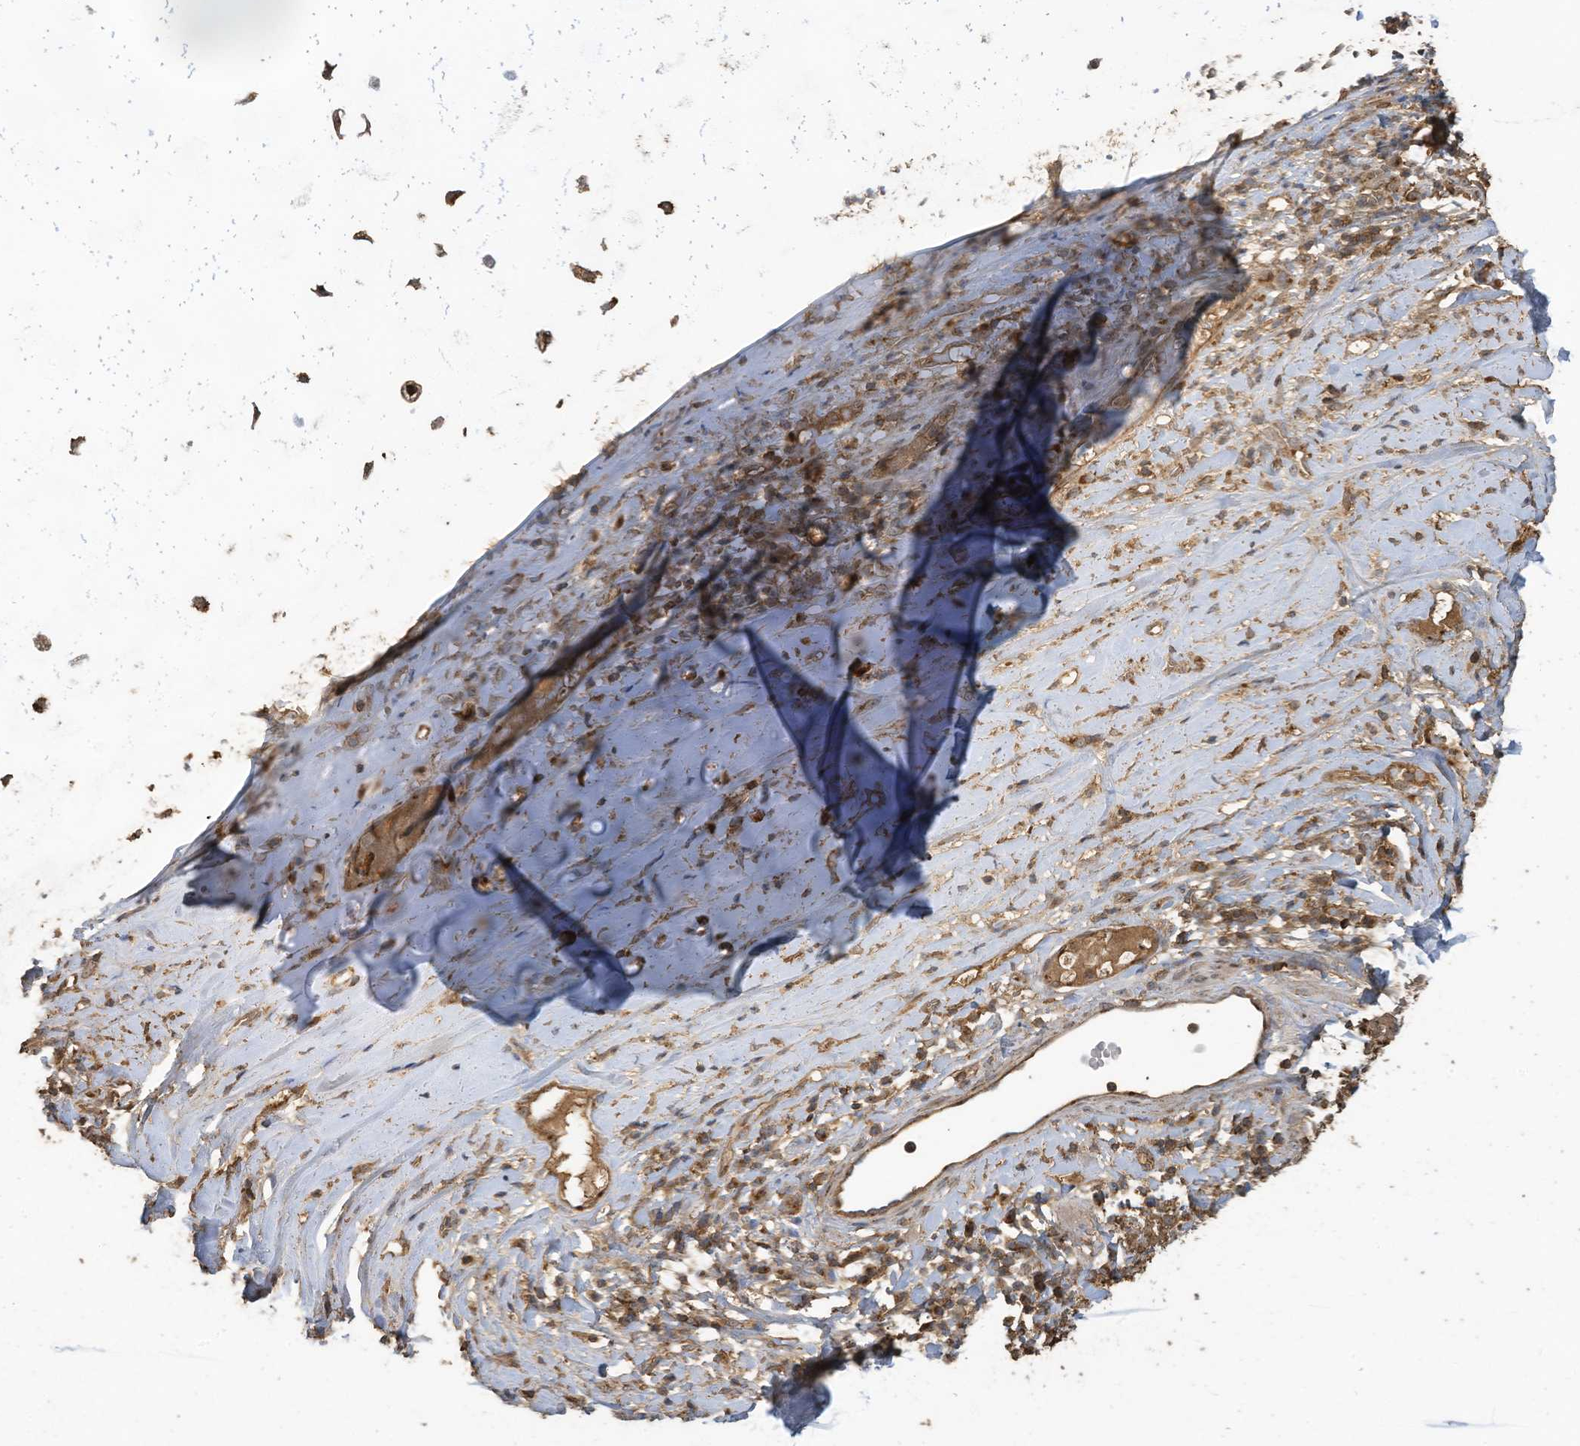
{"staining": {"intensity": "moderate", "quantity": ">75%", "location": "cytoplasmic/membranous"}, "tissue": "soft tissue", "cell_type": "Chondrocytes", "image_type": "normal", "snomed": [{"axis": "morphology", "description": "Normal tissue, NOS"}, {"axis": "morphology", "description": "Basal cell carcinoma"}, {"axis": "topography", "description": "Cartilage tissue"}, {"axis": "topography", "description": "Nasopharynx"}, {"axis": "topography", "description": "Oral tissue"}], "caption": "High-power microscopy captured an IHC histopathology image of normal soft tissue, revealing moderate cytoplasmic/membranous staining in about >75% of chondrocytes.", "gene": "COX10", "patient": {"sex": "female", "age": 77}}